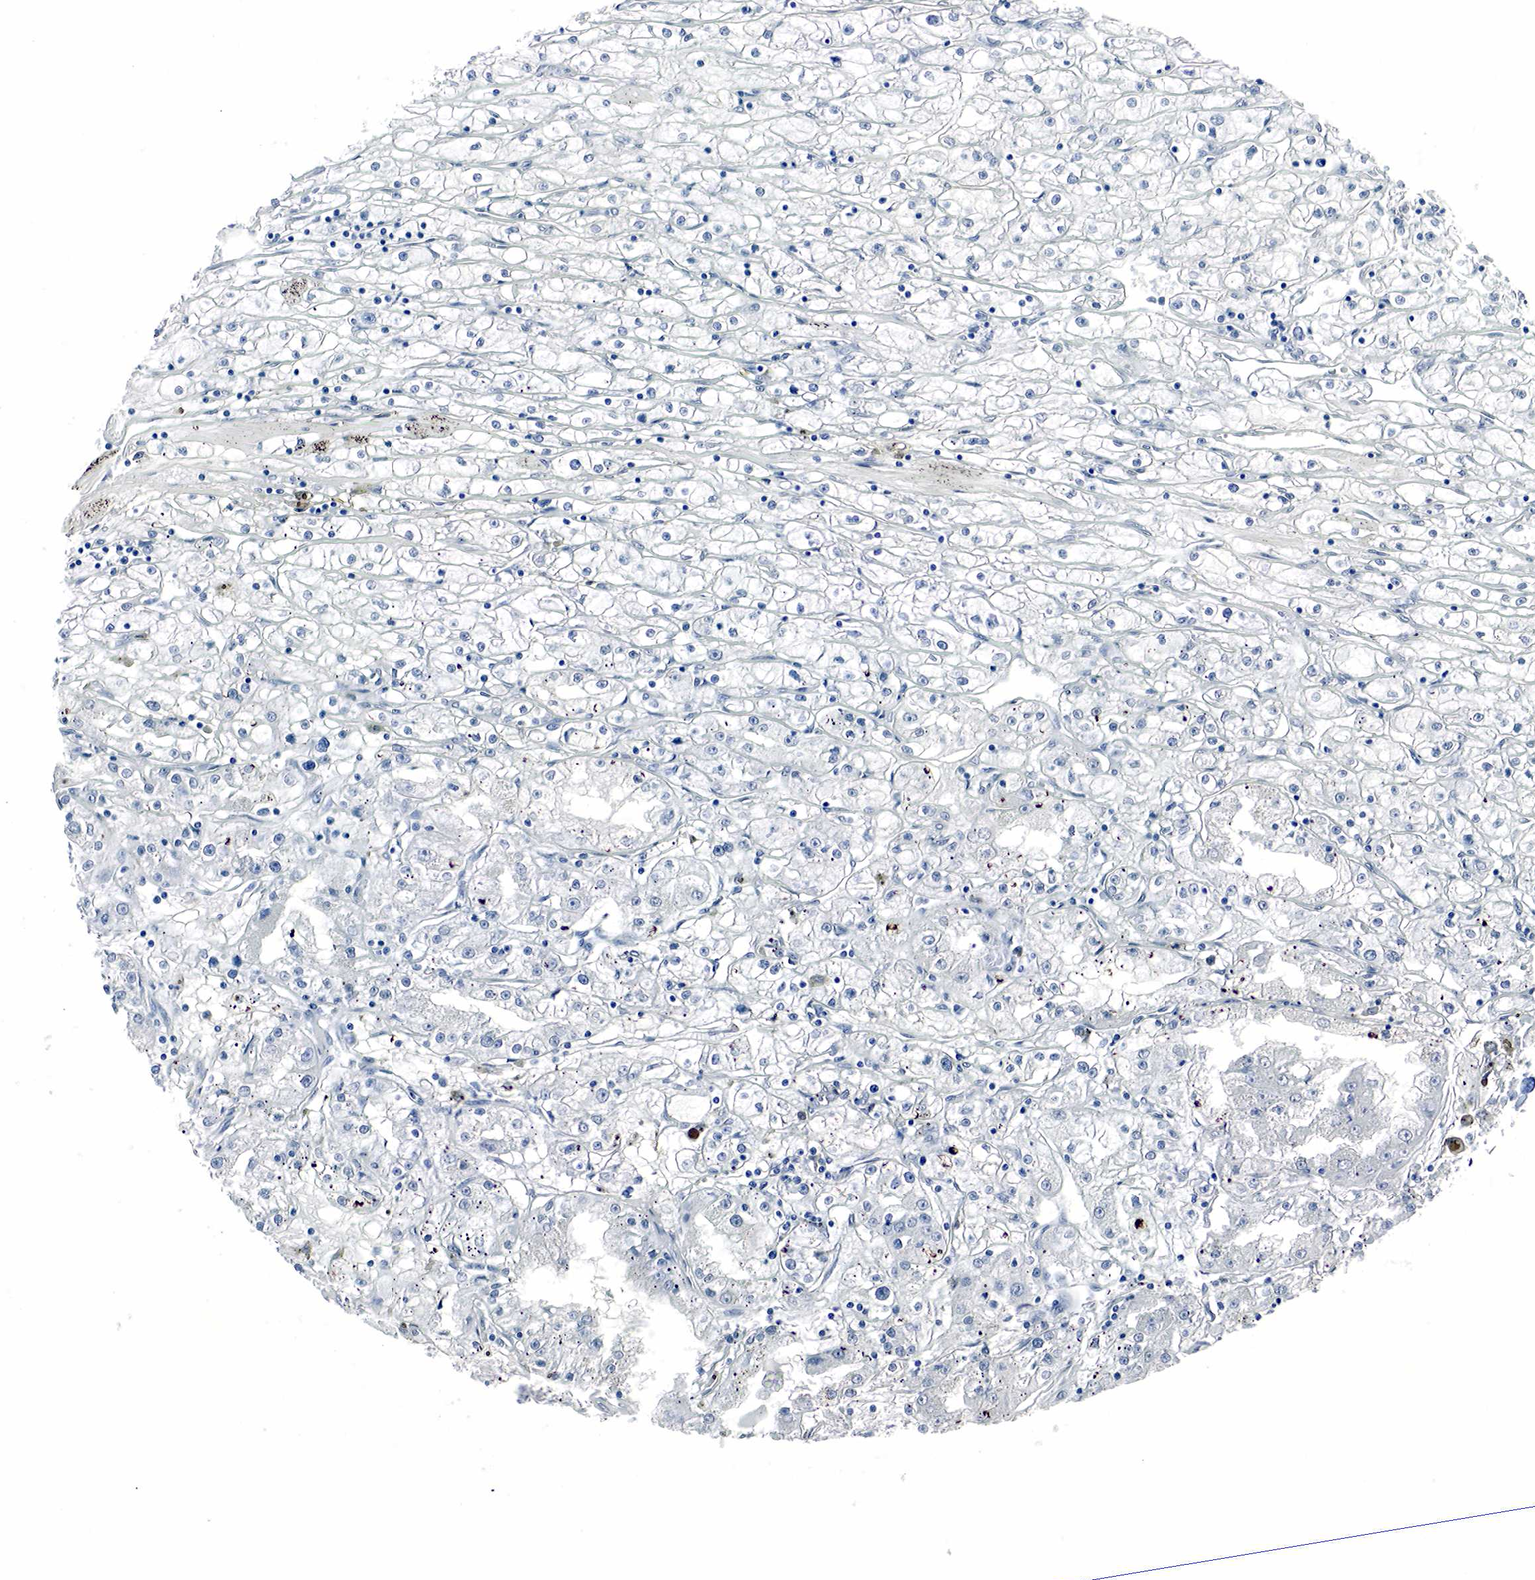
{"staining": {"intensity": "negative", "quantity": "none", "location": "none"}, "tissue": "renal cancer", "cell_type": "Tumor cells", "image_type": "cancer", "snomed": [{"axis": "morphology", "description": "Adenocarcinoma, NOS"}, {"axis": "topography", "description": "Kidney"}], "caption": "The histopathology image exhibits no staining of tumor cells in renal cancer (adenocarcinoma). (Stains: DAB IHC with hematoxylin counter stain, Microscopy: brightfield microscopy at high magnification).", "gene": "GCG", "patient": {"sex": "male", "age": 56}}